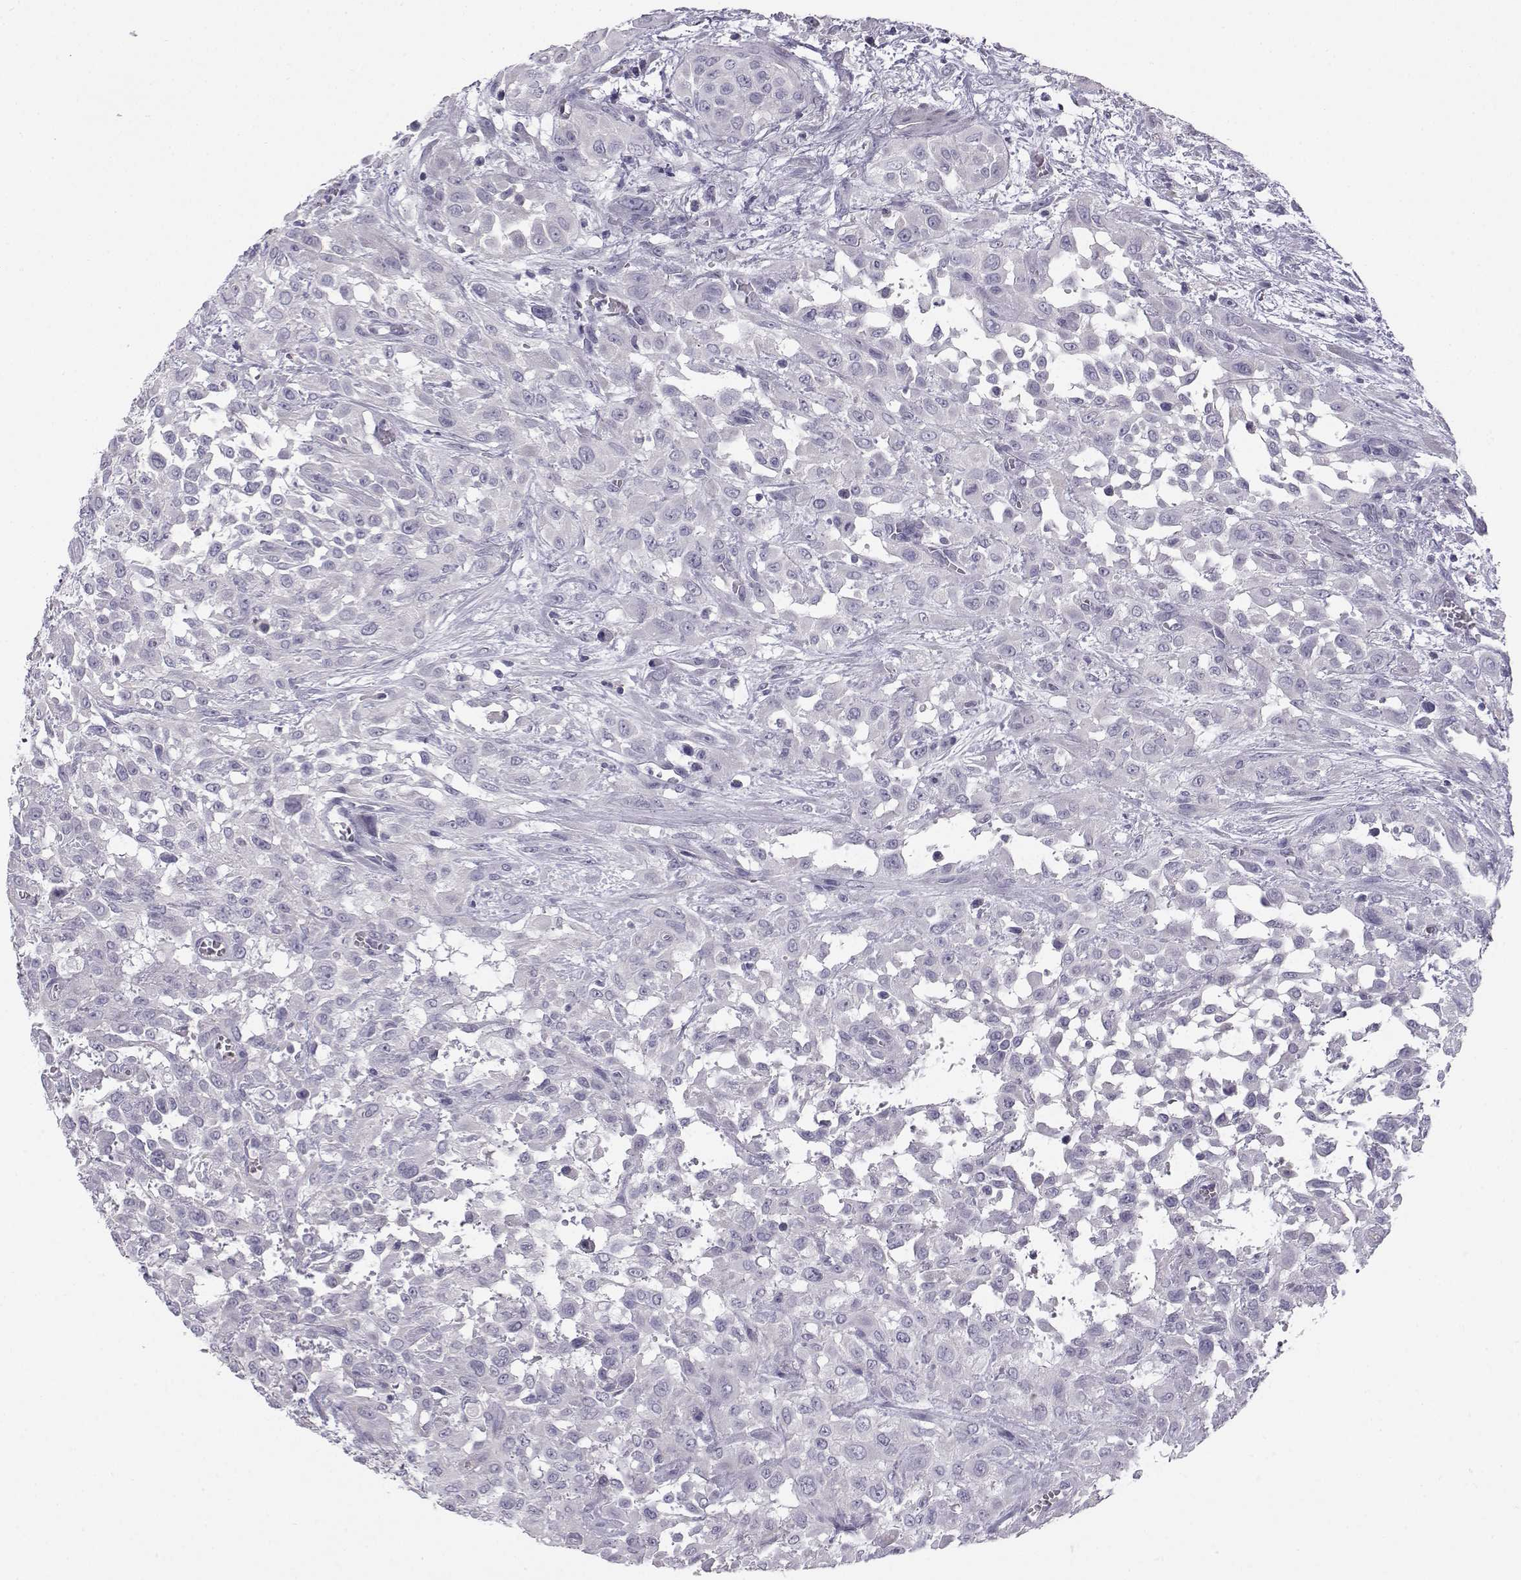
{"staining": {"intensity": "negative", "quantity": "none", "location": "none"}, "tissue": "urothelial cancer", "cell_type": "Tumor cells", "image_type": "cancer", "snomed": [{"axis": "morphology", "description": "Urothelial carcinoma, High grade"}, {"axis": "topography", "description": "Urinary bladder"}], "caption": "Immunohistochemistry image of neoplastic tissue: human urothelial cancer stained with DAB (3,3'-diaminobenzidine) reveals no significant protein staining in tumor cells.", "gene": "KCNMB4", "patient": {"sex": "male", "age": 57}}